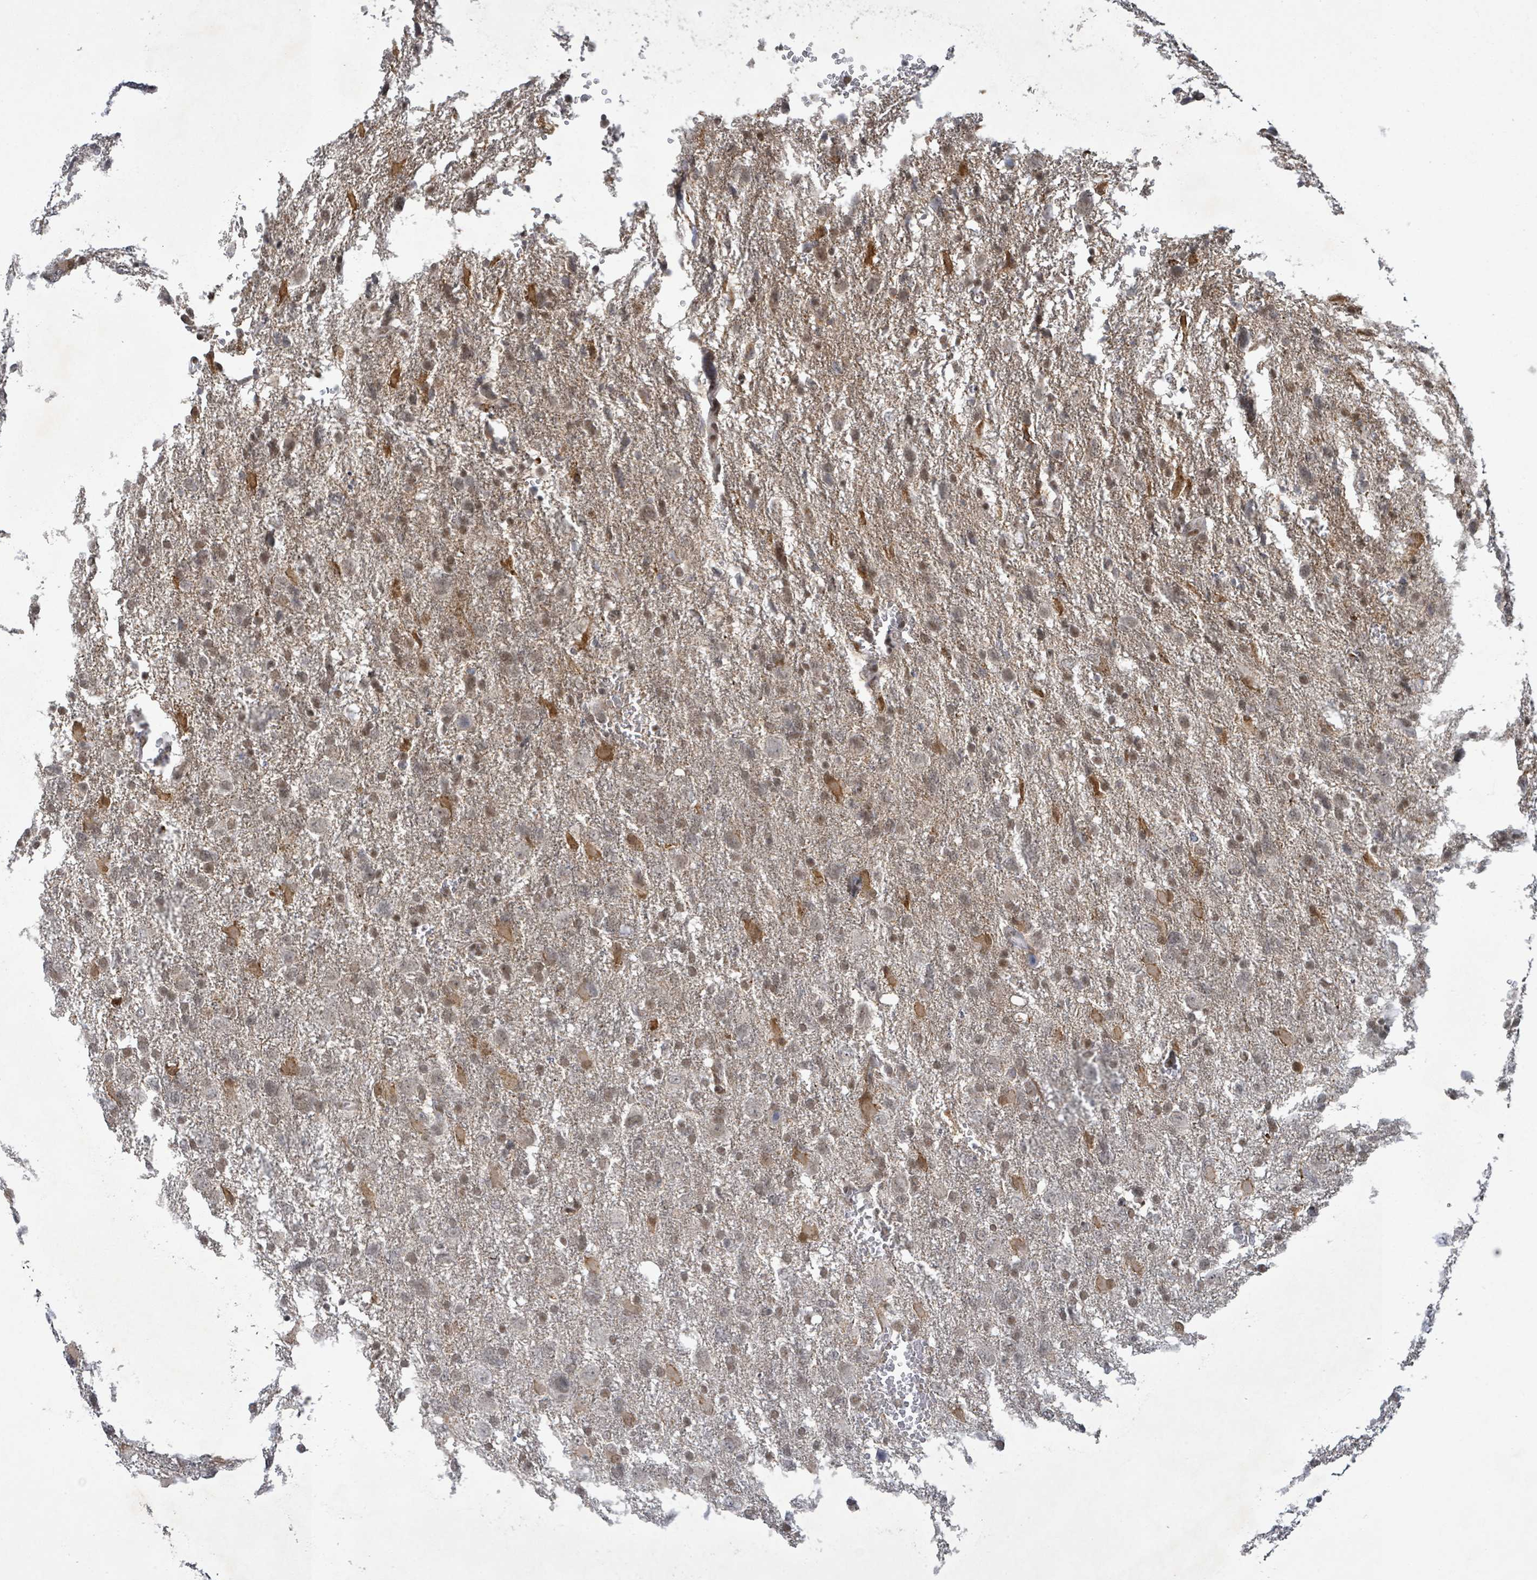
{"staining": {"intensity": "moderate", "quantity": ">75%", "location": "nuclear"}, "tissue": "glioma", "cell_type": "Tumor cells", "image_type": "cancer", "snomed": [{"axis": "morphology", "description": "Glioma, malignant, High grade"}, {"axis": "topography", "description": "Brain"}], "caption": "Immunohistochemical staining of glioma exhibits medium levels of moderate nuclear positivity in about >75% of tumor cells.", "gene": "BANP", "patient": {"sex": "male", "age": 61}}